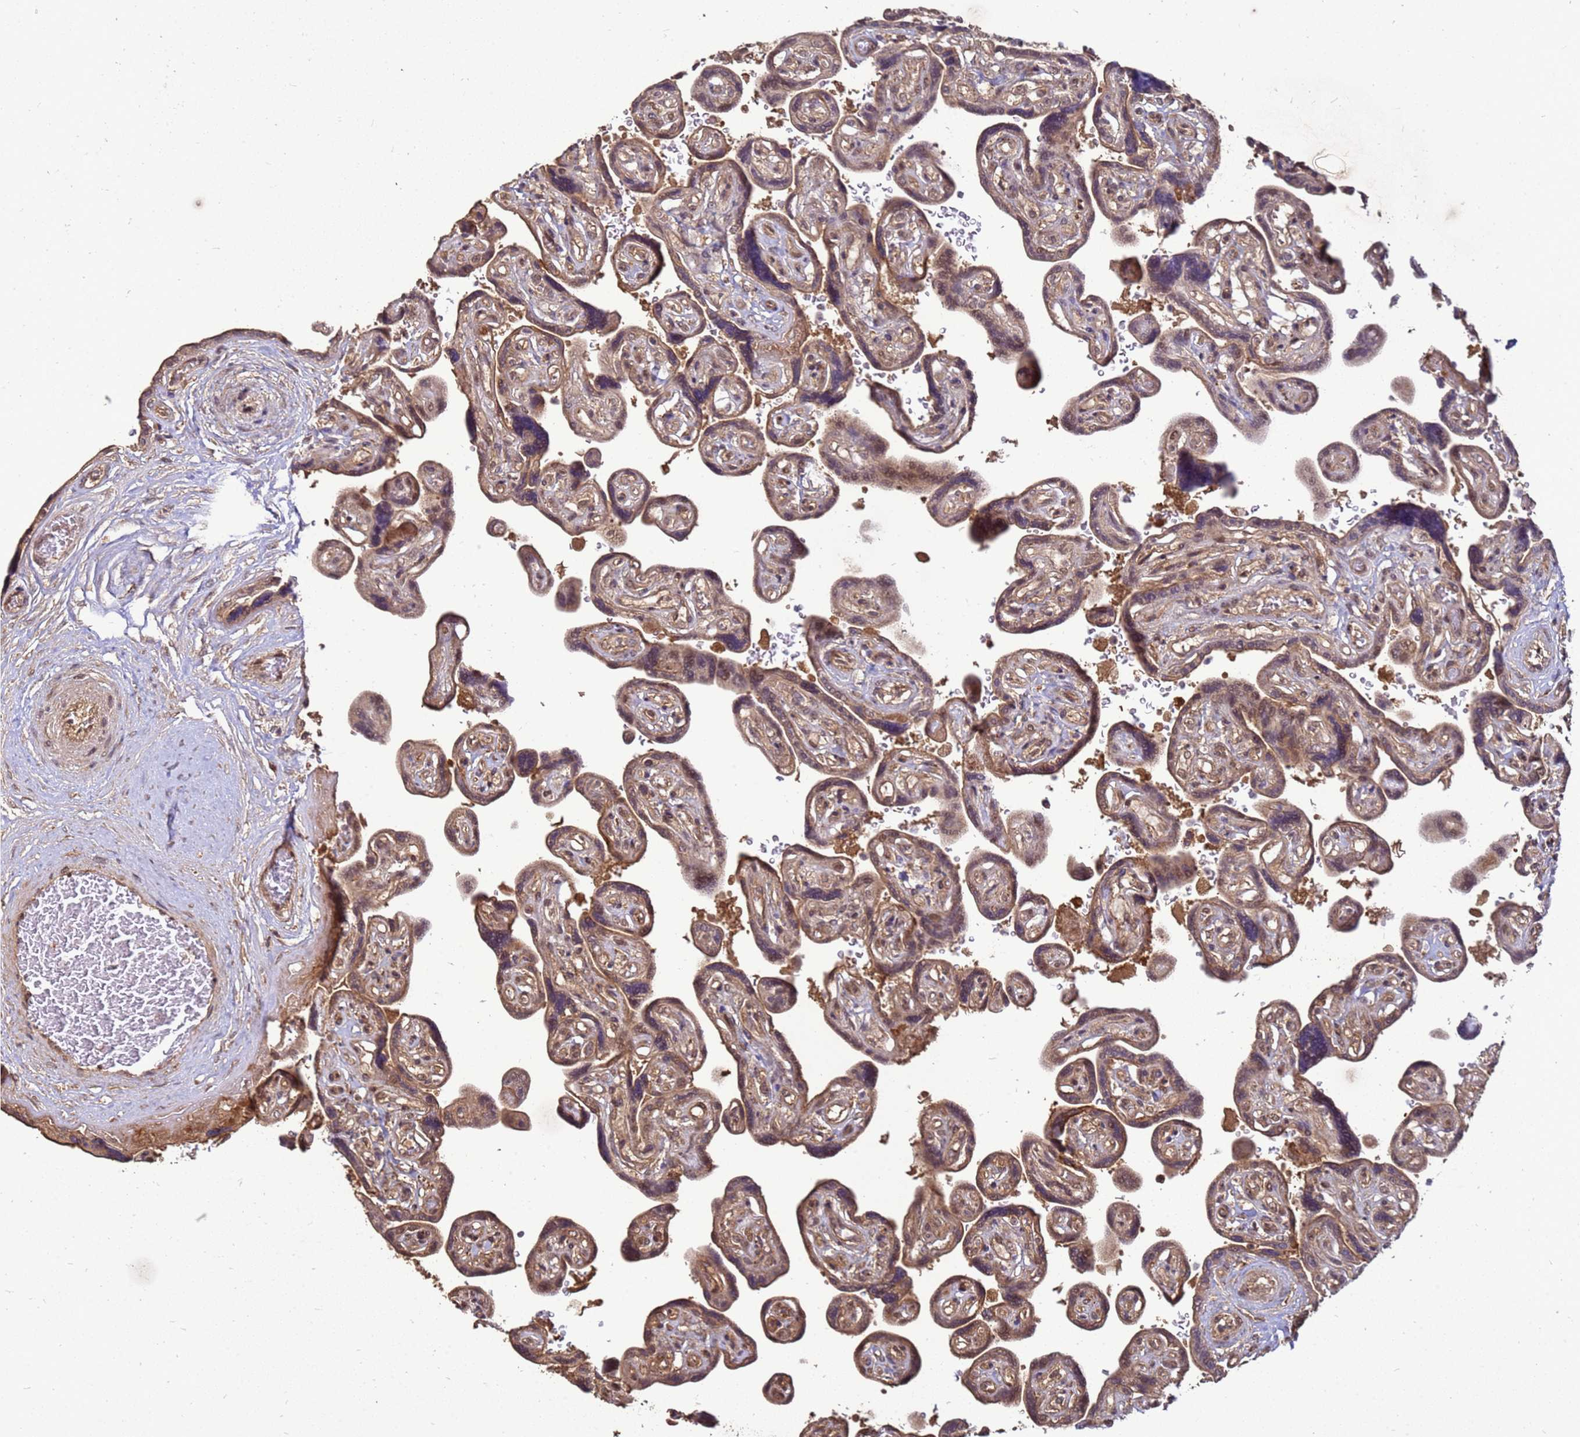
{"staining": {"intensity": "moderate", "quantity": ">75%", "location": "cytoplasmic/membranous,nuclear"}, "tissue": "placenta", "cell_type": "Decidual cells", "image_type": "normal", "snomed": [{"axis": "morphology", "description": "Normal tissue, NOS"}, {"axis": "topography", "description": "Placenta"}], "caption": "Decidual cells show medium levels of moderate cytoplasmic/membranous,nuclear expression in approximately >75% of cells in normal human placenta.", "gene": "CRBN", "patient": {"sex": "female", "age": 32}}